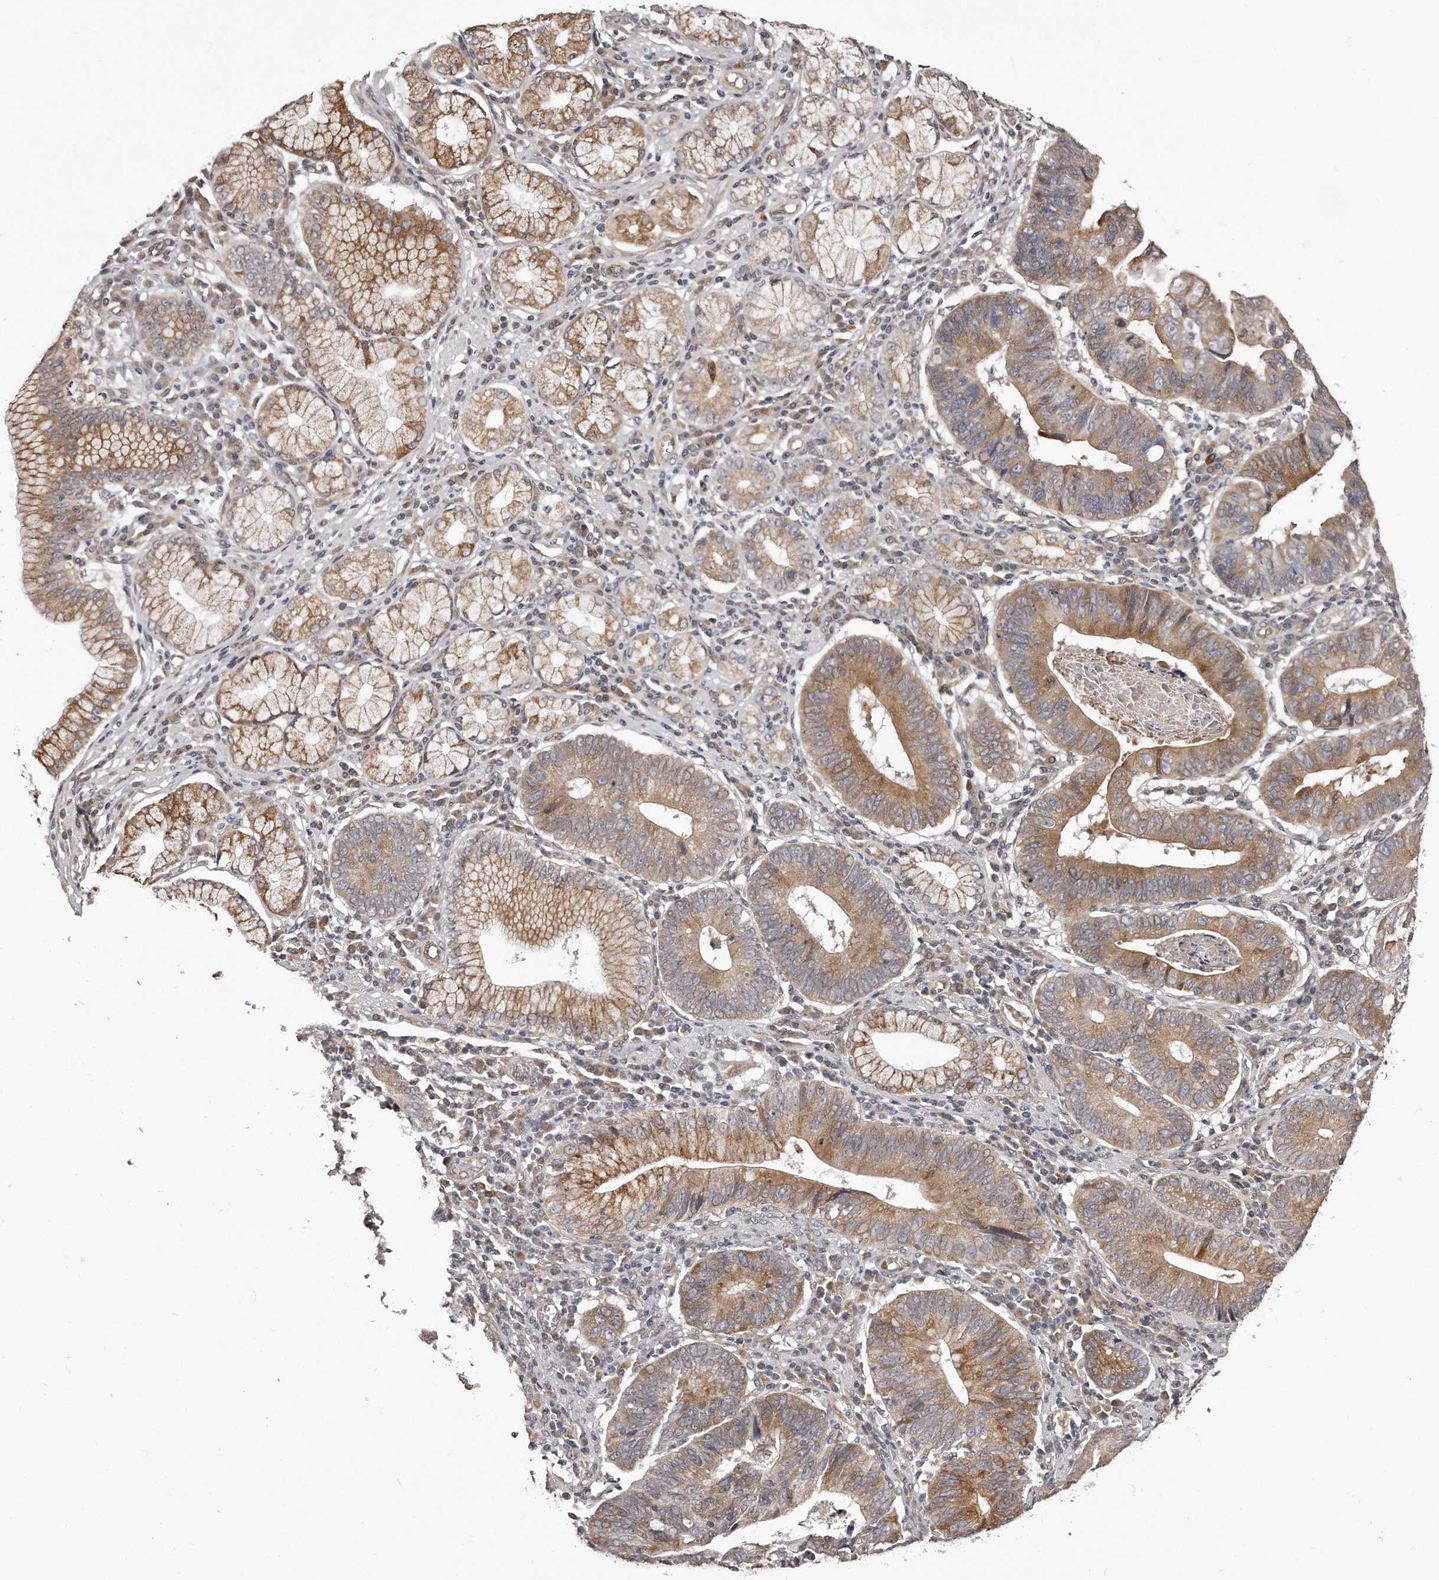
{"staining": {"intensity": "moderate", "quantity": ">75%", "location": "cytoplasmic/membranous"}, "tissue": "stomach cancer", "cell_type": "Tumor cells", "image_type": "cancer", "snomed": [{"axis": "morphology", "description": "Adenocarcinoma, NOS"}, {"axis": "topography", "description": "Stomach"}], "caption": "About >75% of tumor cells in stomach adenocarcinoma exhibit moderate cytoplasmic/membranous protein staining as visualized by brown immunohistochemical staining.", "gene": "TRAPPC14", "patient": {"sex": "male", "age": 59}}